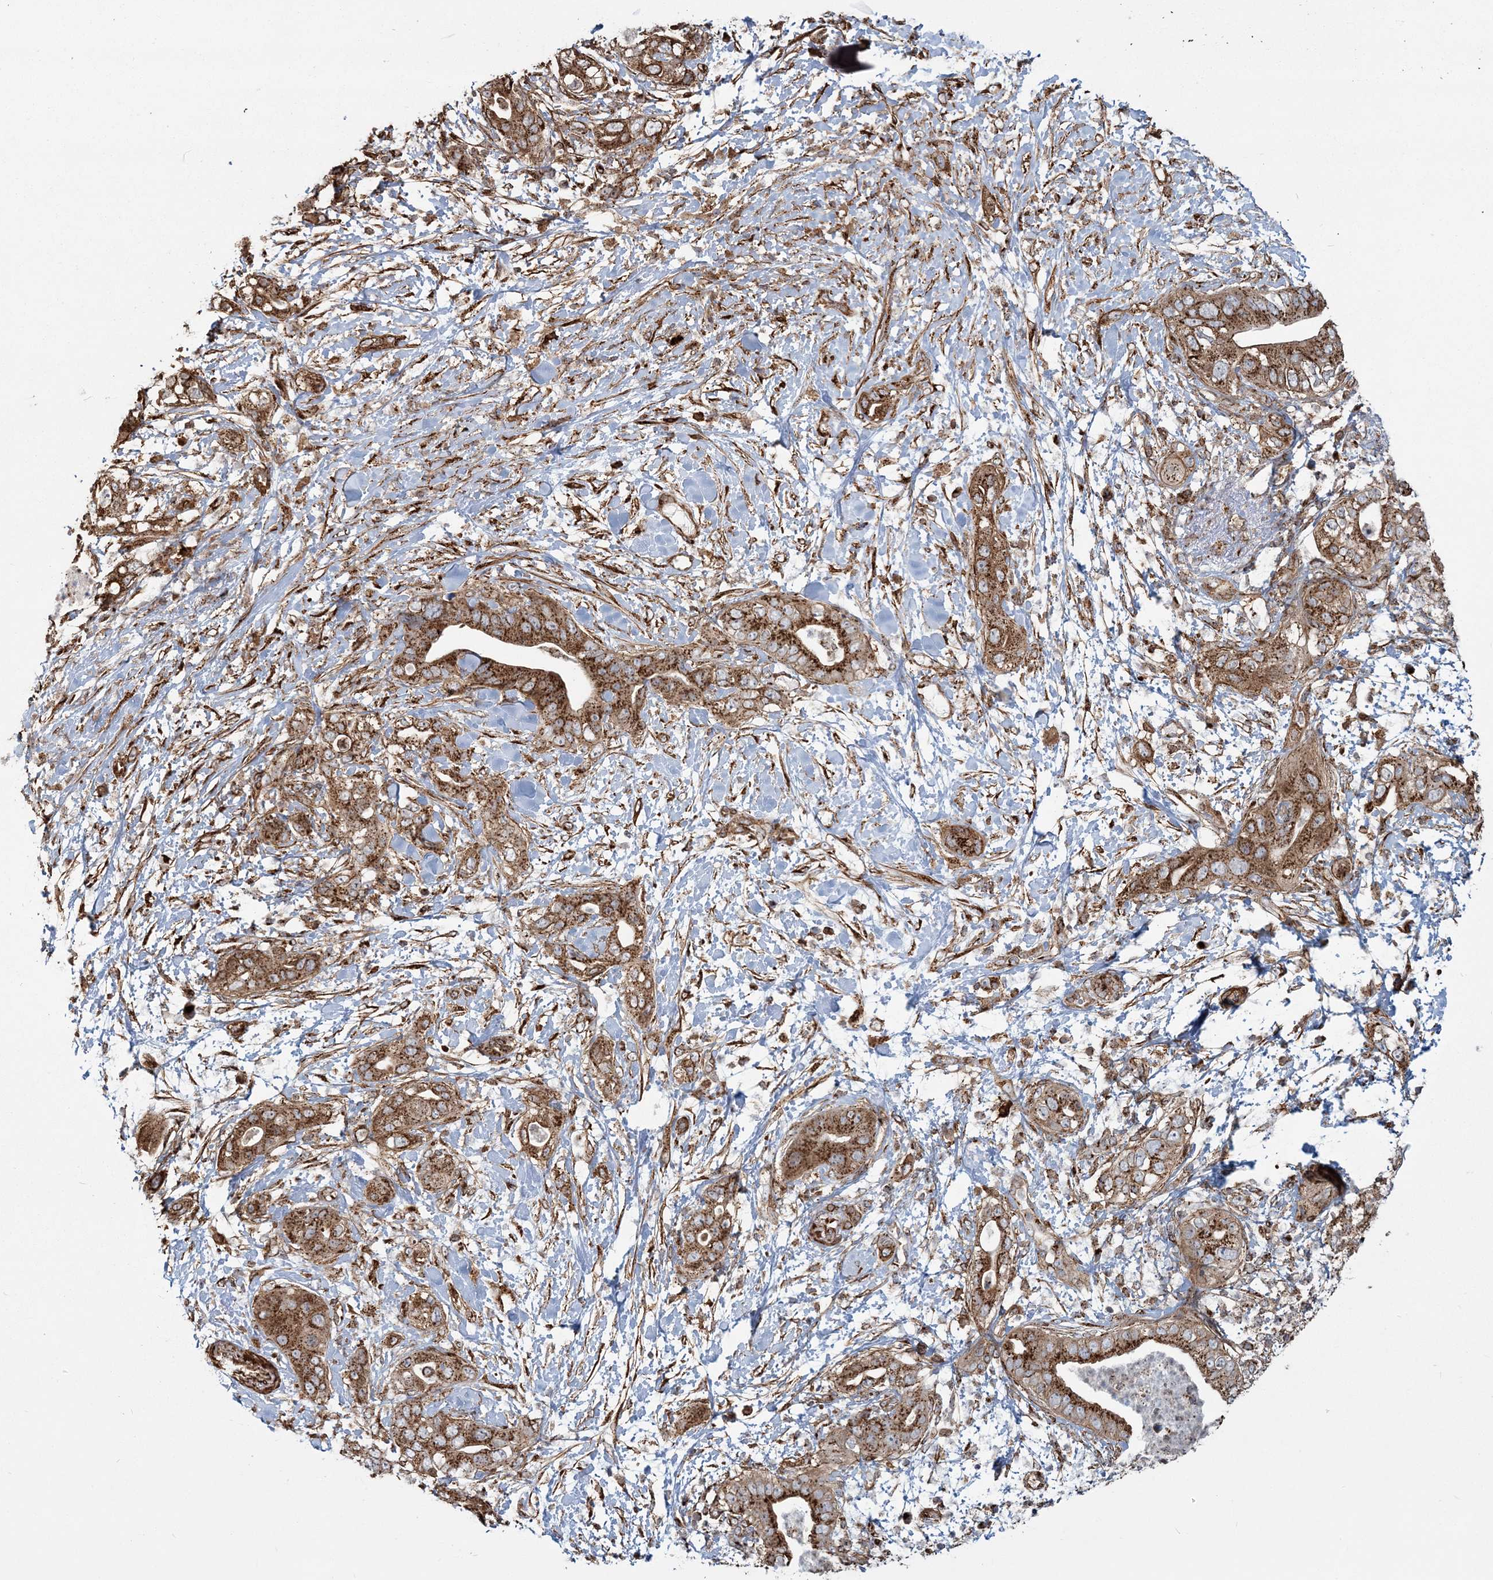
{"staining": {"intensity": "strong", "quantity": ">75%", "location": "cytoplasmic/membranous"}, "tissue": "pancreatic cancer", "cell_type": "Tumor cells", "image_type": "cancer", "snomed": [{"axis": "morphology", "description": "Adenocarcinoma, NOS"}, {"axis": "topography", "description": "Pancreas"}], "caption": "Strong cytoplasmic/membranous protein staining is seen in about >75% of tumor cells in pancreatic cancer (adenocarcinoma).", "gene": "TRAF3IP2", "patient": {"sex": "female", "age": 78}}